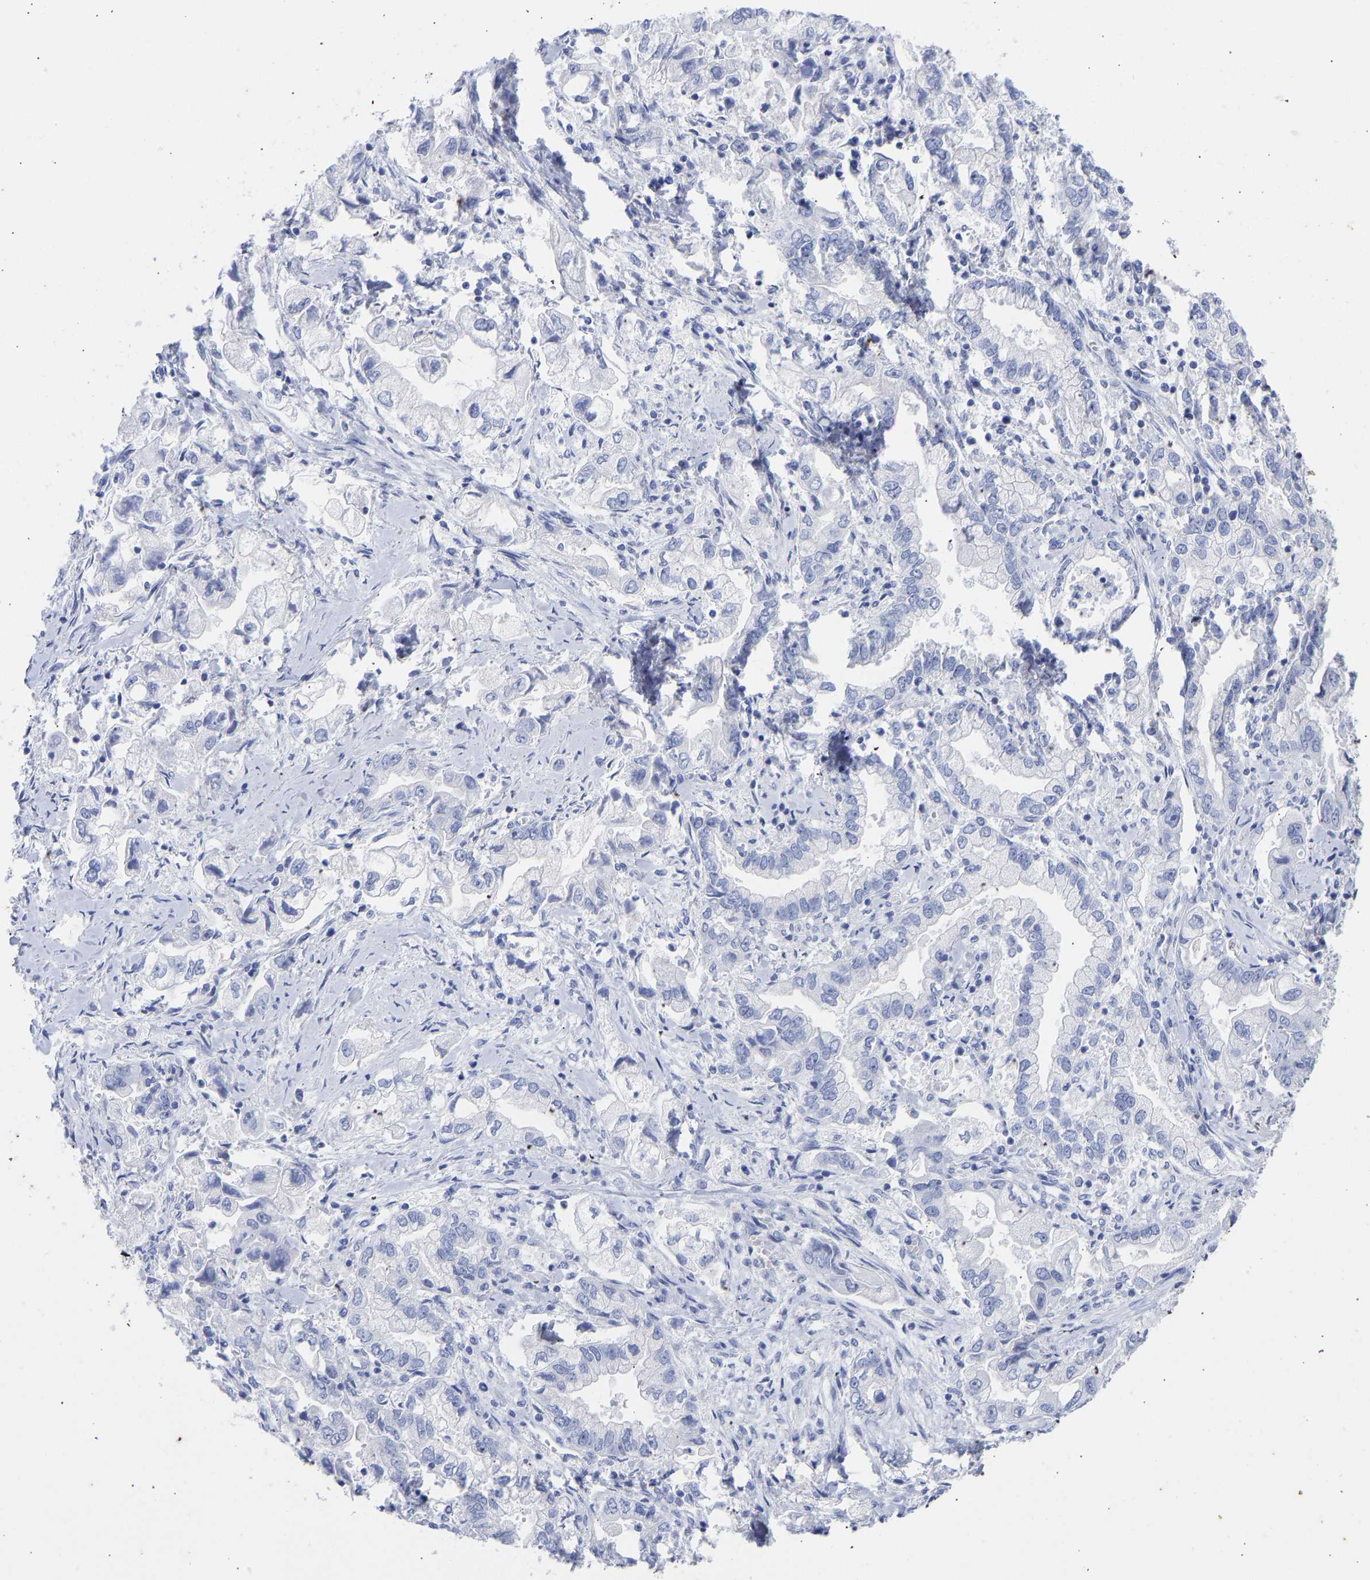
{"staining": {"intensity": "negative", "quantity": "none", "location": "none"}, "tissue": "stomach cancer", "cell_type": "Tumor cells", "image_type": "cancer", "snomed": [{"axis": "morphology", "description": "Normal tissue, NOS"}, {"axis": "morphology", "description": "Adenocarcinoma, NOS"}, {"axis": "topography", "description": "Stomach"}], "caption": "Human stomach cancer stained for a protein using immunohistochemistry displays no positivity in tumor cells.", "gene": "KRT1", "patient": {"sex": "male", "age": 62}}